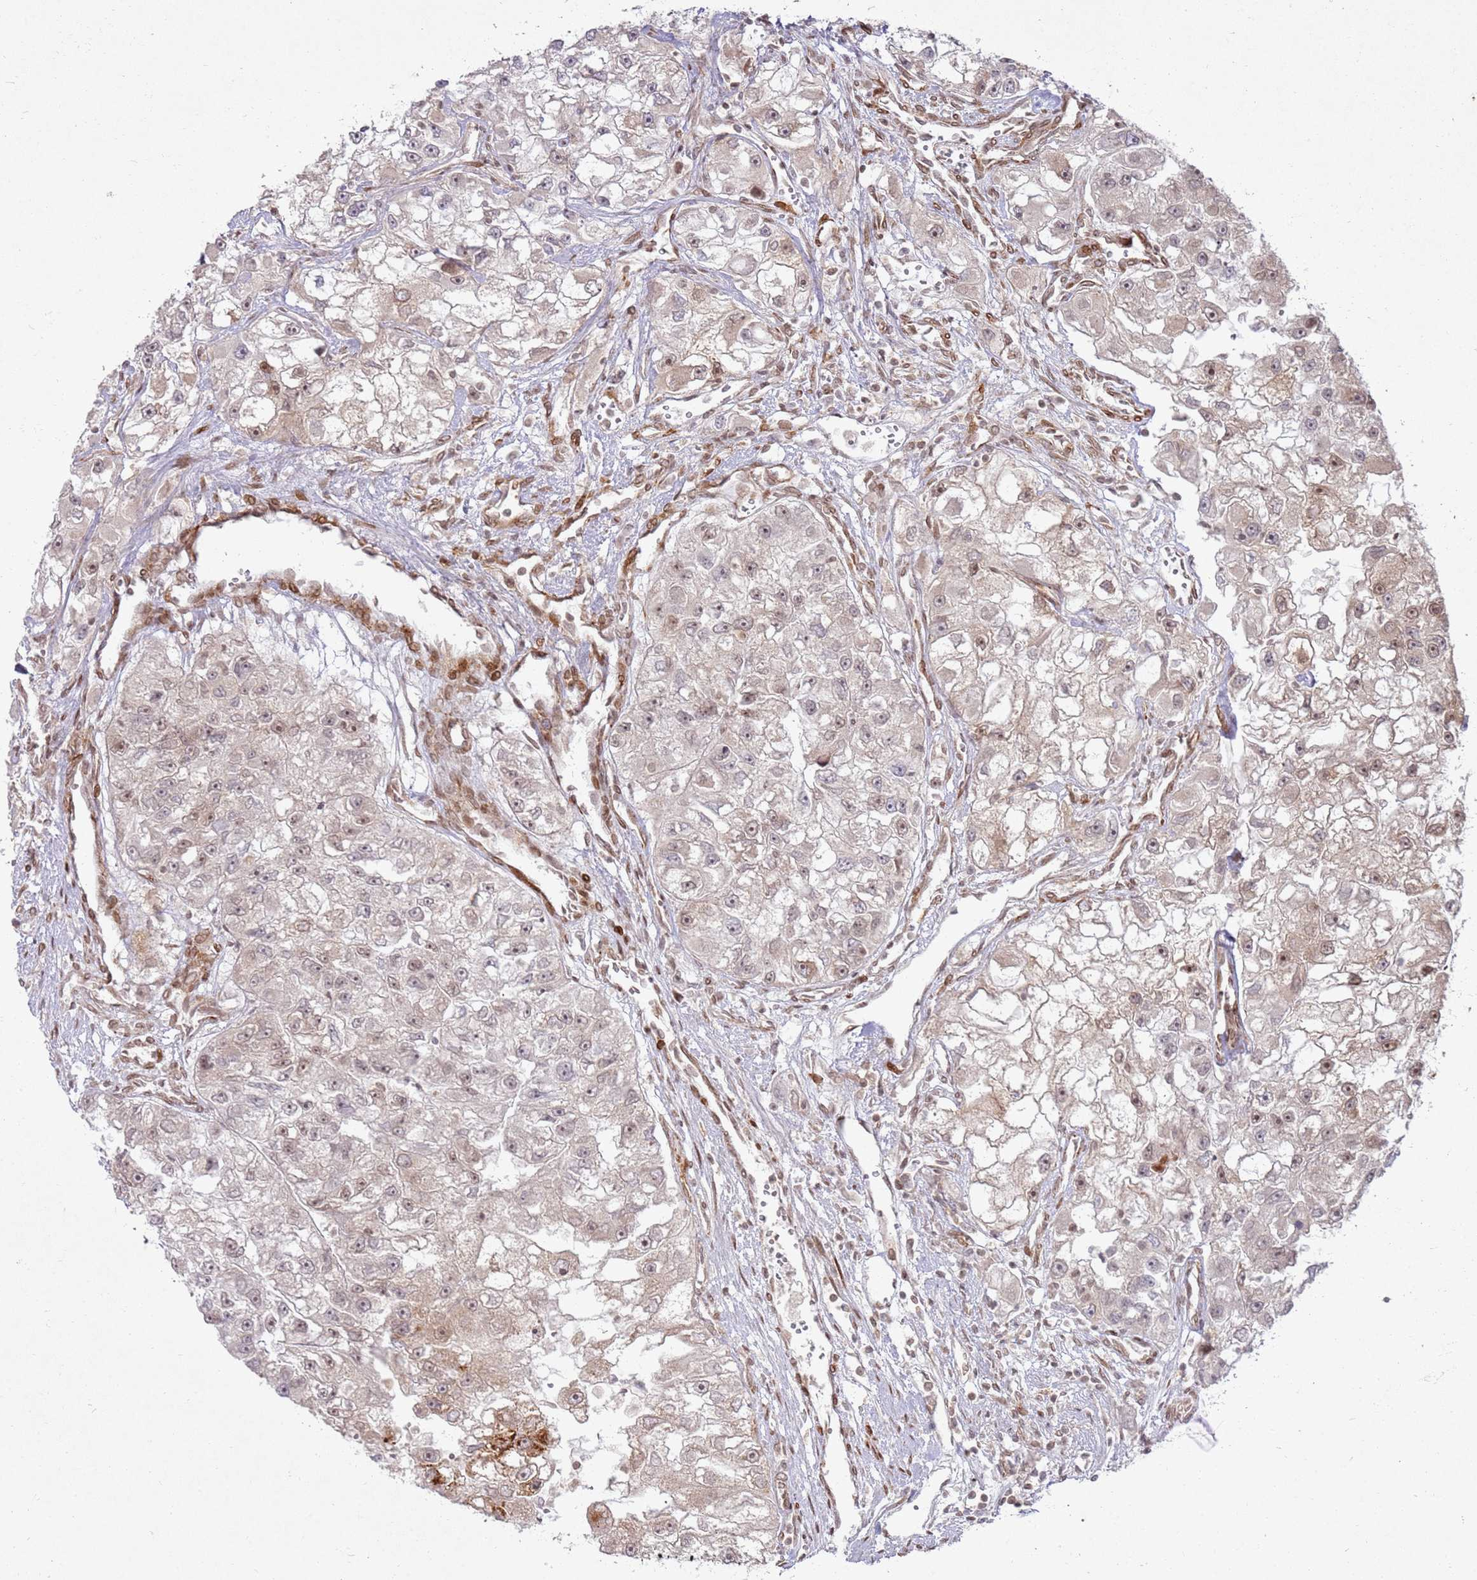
{"staining": {"intensity": "weak", "quantity": "<25%", "location": "nuclear"}, "tissue": "renal cancer", "cell_type": "Tumor cells", "image_type": "cancer", "snomed": [{"axis": "morphology", "description": "Adenocarcinoma, NOS"}, {"axis": "topography", "description": "Kidney"}], "caption": "This is an immunohistochemistry (IHC) photomicrograph of renal cancer (adenocarcinoma). There is no staining in tumor cells.", "gene": "KLHL36", "patient": {"sex": "male", "age": 63}}